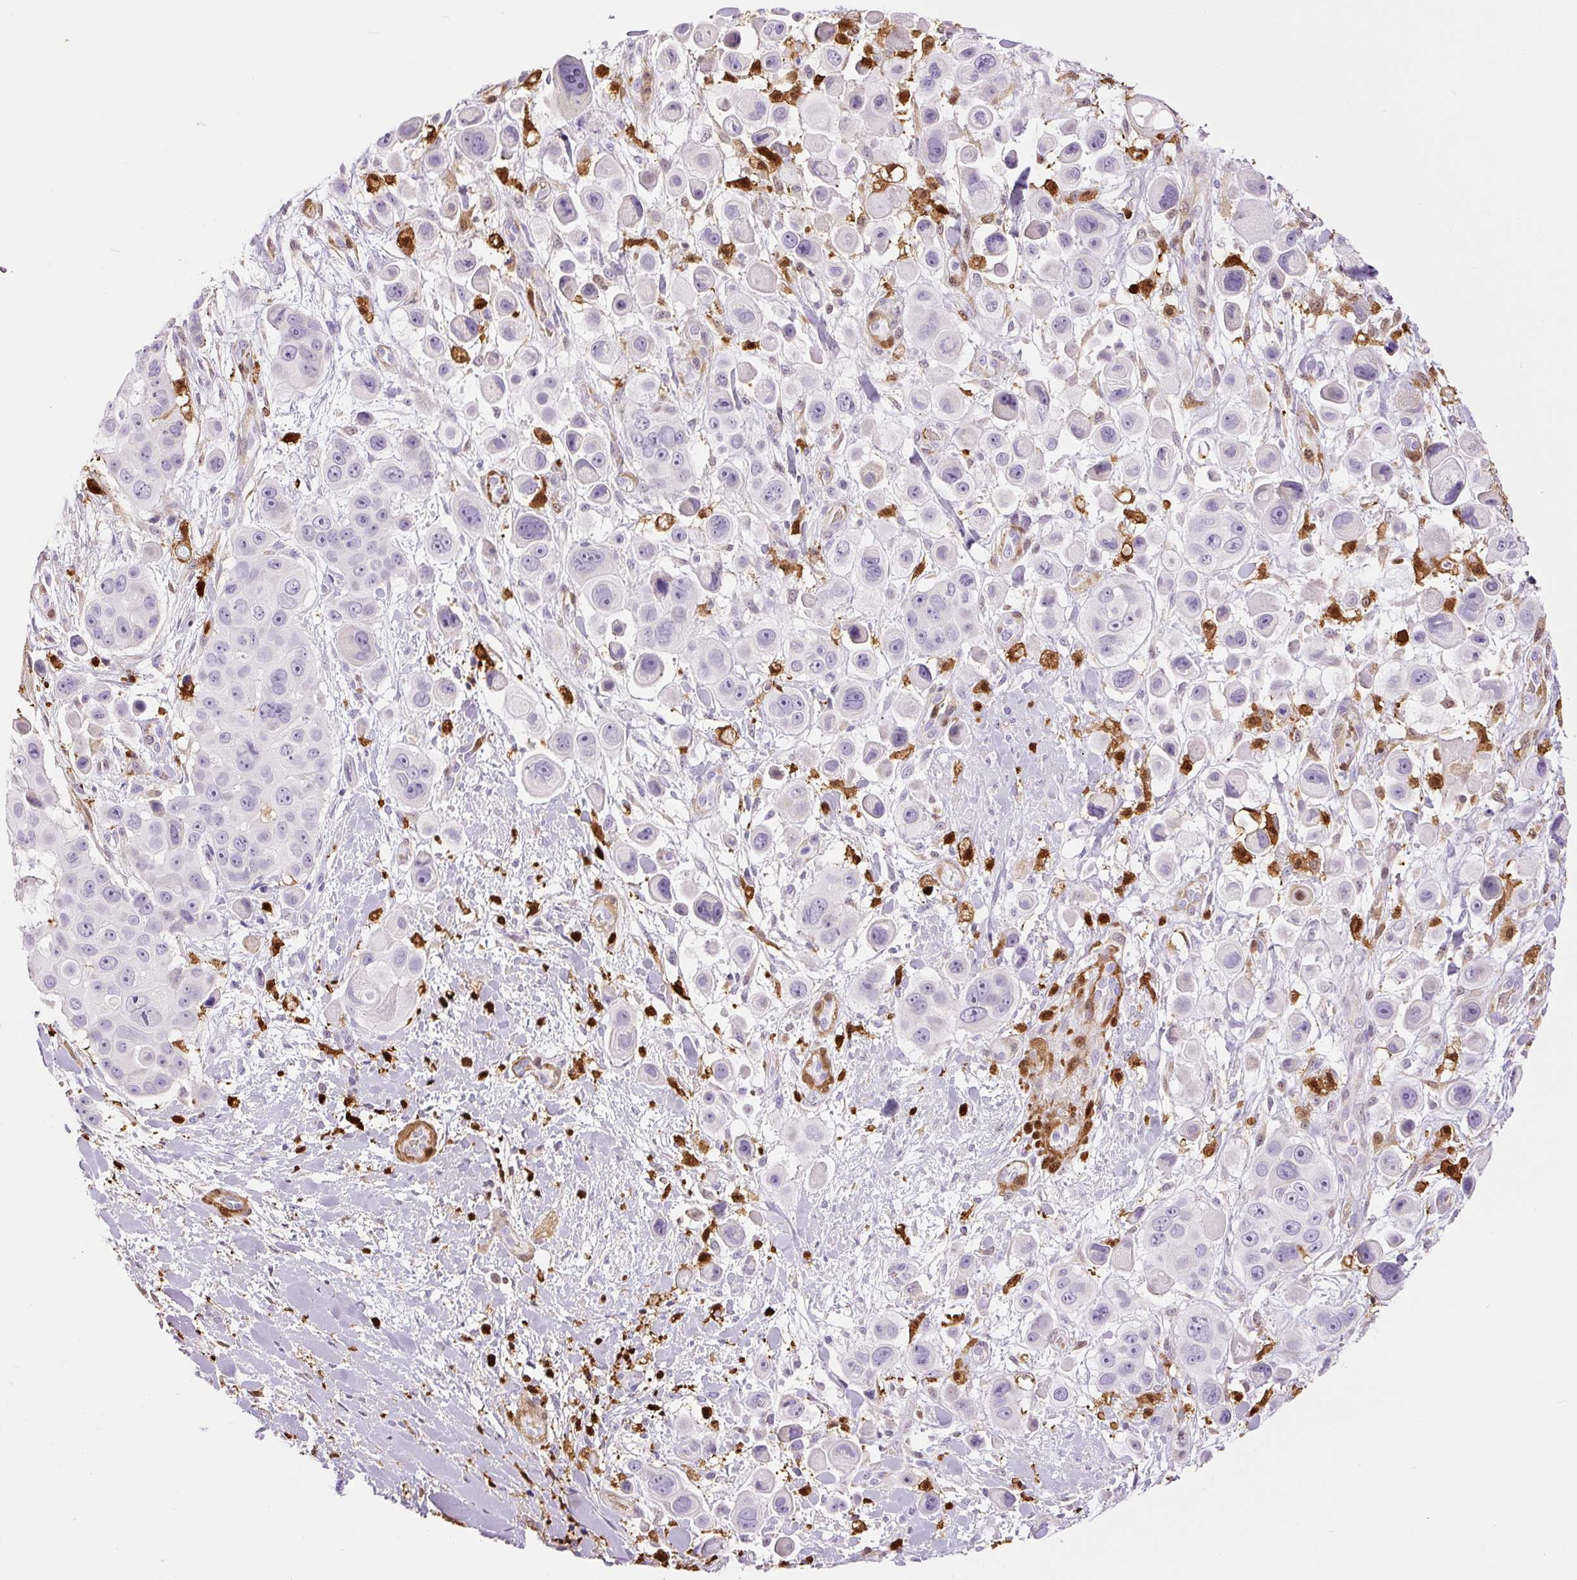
{"staining": {"intensity": "negative", "quantity": "none", "location": "none"}, "tissue": "skin cancer", "cell_type": "Tumor cells", "image_type": "cancer", "snomed": [{"axis": "morphology", "description": "Squamous cell carcinoma, NOS"}, {"axis": "topography", "description": "Skin"}], "caption": "Immunohistochemical staining of human skin squamous cell carcinoma exhibits no significant staining in tumor cells. The staining is performed using DAB (3,3'-diaminobenzidine) brown chromogen with nuclei counter-stained in using hematoxylin.", "gene": "S100A4", "patient": {"sex": "male", "age": 67}}